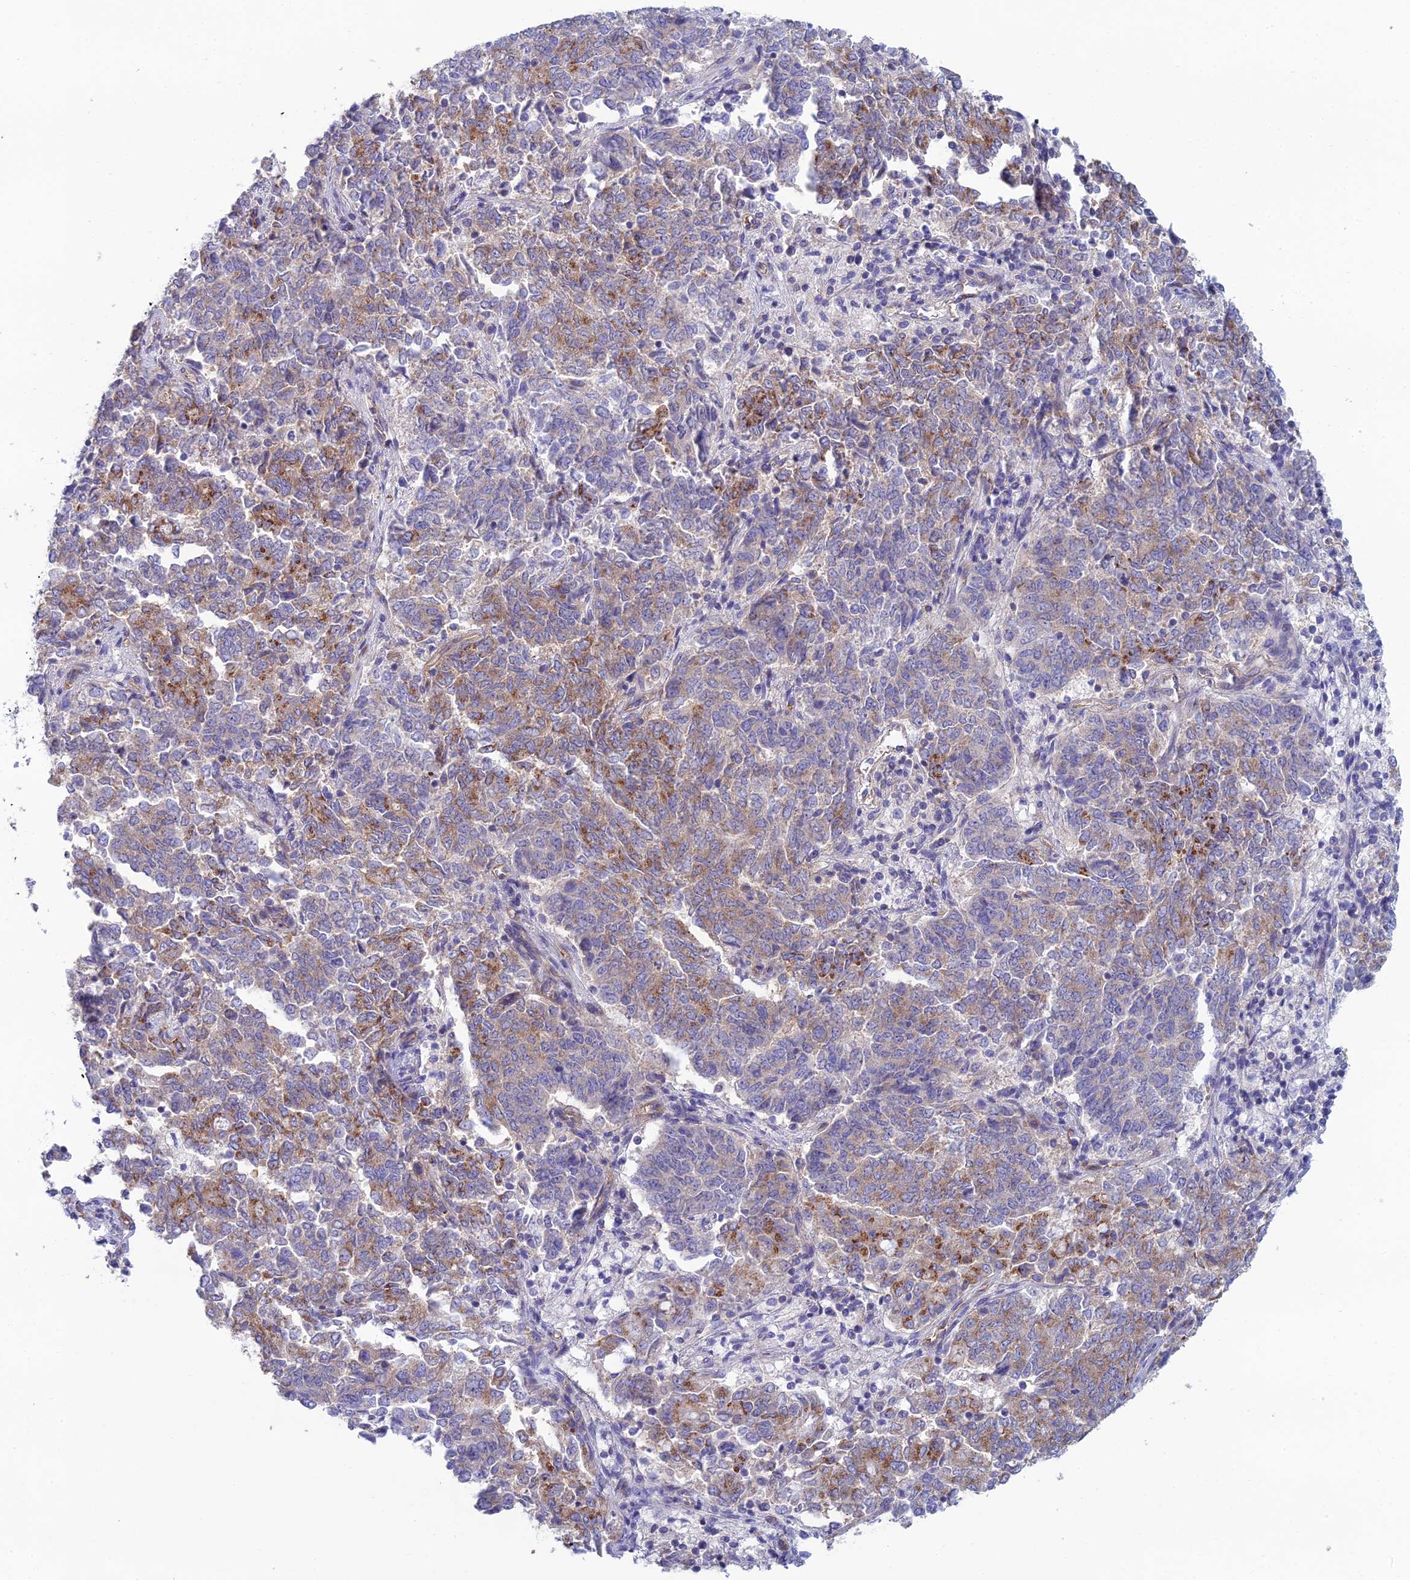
{"staining": {"intensity": "moderate", "quantity": "25%-75%", "location": "cytoplasmic/membranous"}, "tissue": "endometrial cancer", "cell_type": "Tumor cells", "image_type": "cancer", "snomed": [{"axis": "morphology", "description": "Adenocarcinoma, NOS"}, {"axis": "topography", "description": "Endometrium"}], "caption": "Immunohistochemistry of adenocarcinoma (endometrial) demonstrates medium levels of moderate cytoplasmic/membranous expression in approximately 25%-75% of tumor cells.", "gene": "ZNF564", "patient": {"sex": "female", "age": 80}}